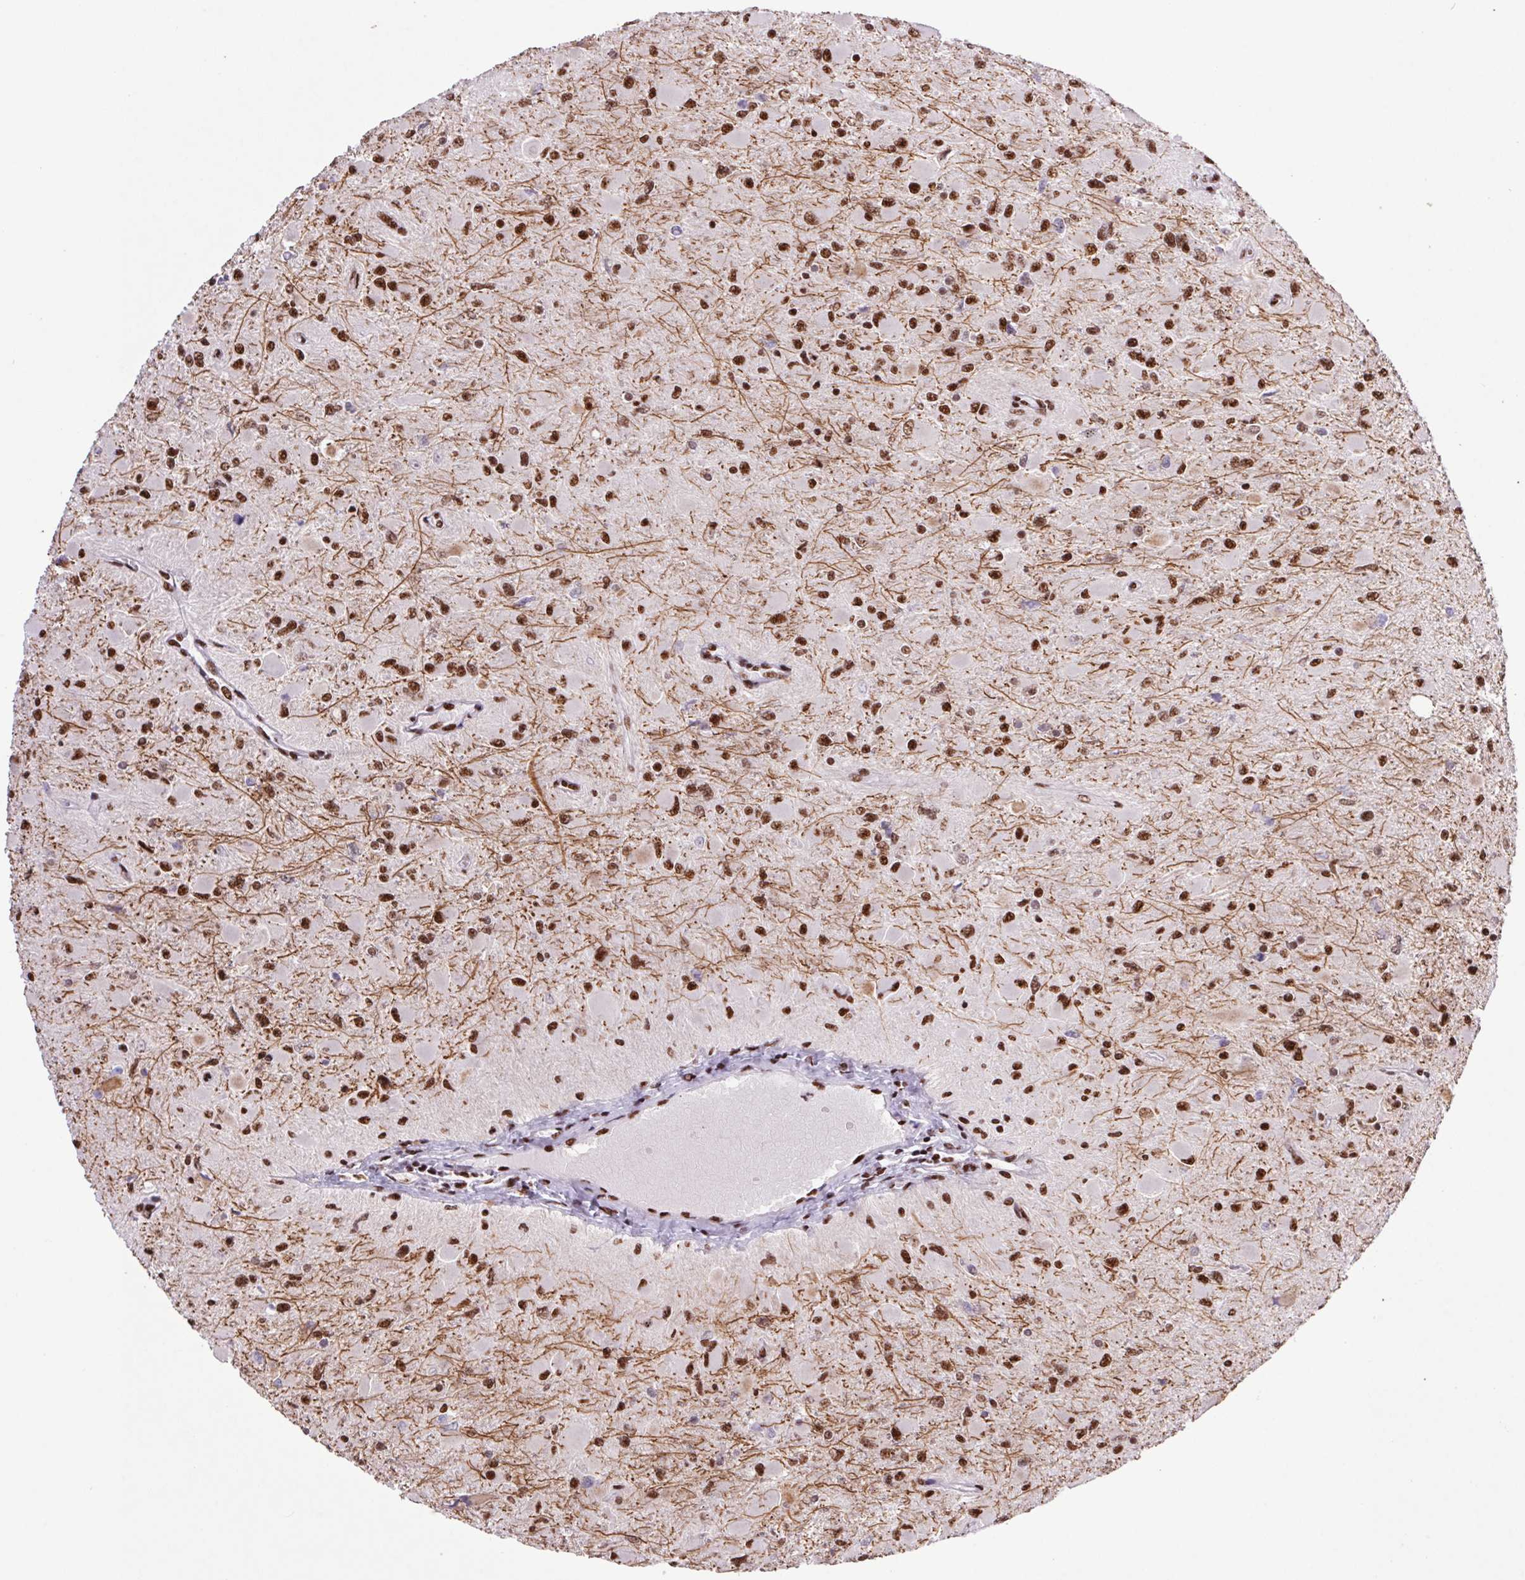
{"staining": {"intensity": "strong", "quantity": ">75%", "location": "nuclear"}, "tissue": "glioma", "cell_type": "Tumor cells", "image_type": "cancer", "snomed": [{"axis": "morphology", "description": "Glioma, malignant, High grade"}, {"axis": "topography", "description": "Cerebral cortex"}], "caption": "IHC (DAB) staining of malignant high-grade glioma exhibits strong nuclear protein expression in approximately >75% of tumor cells.", "gene": "LDLRAD4", "patient": {"sex": "female", "age": 36}}